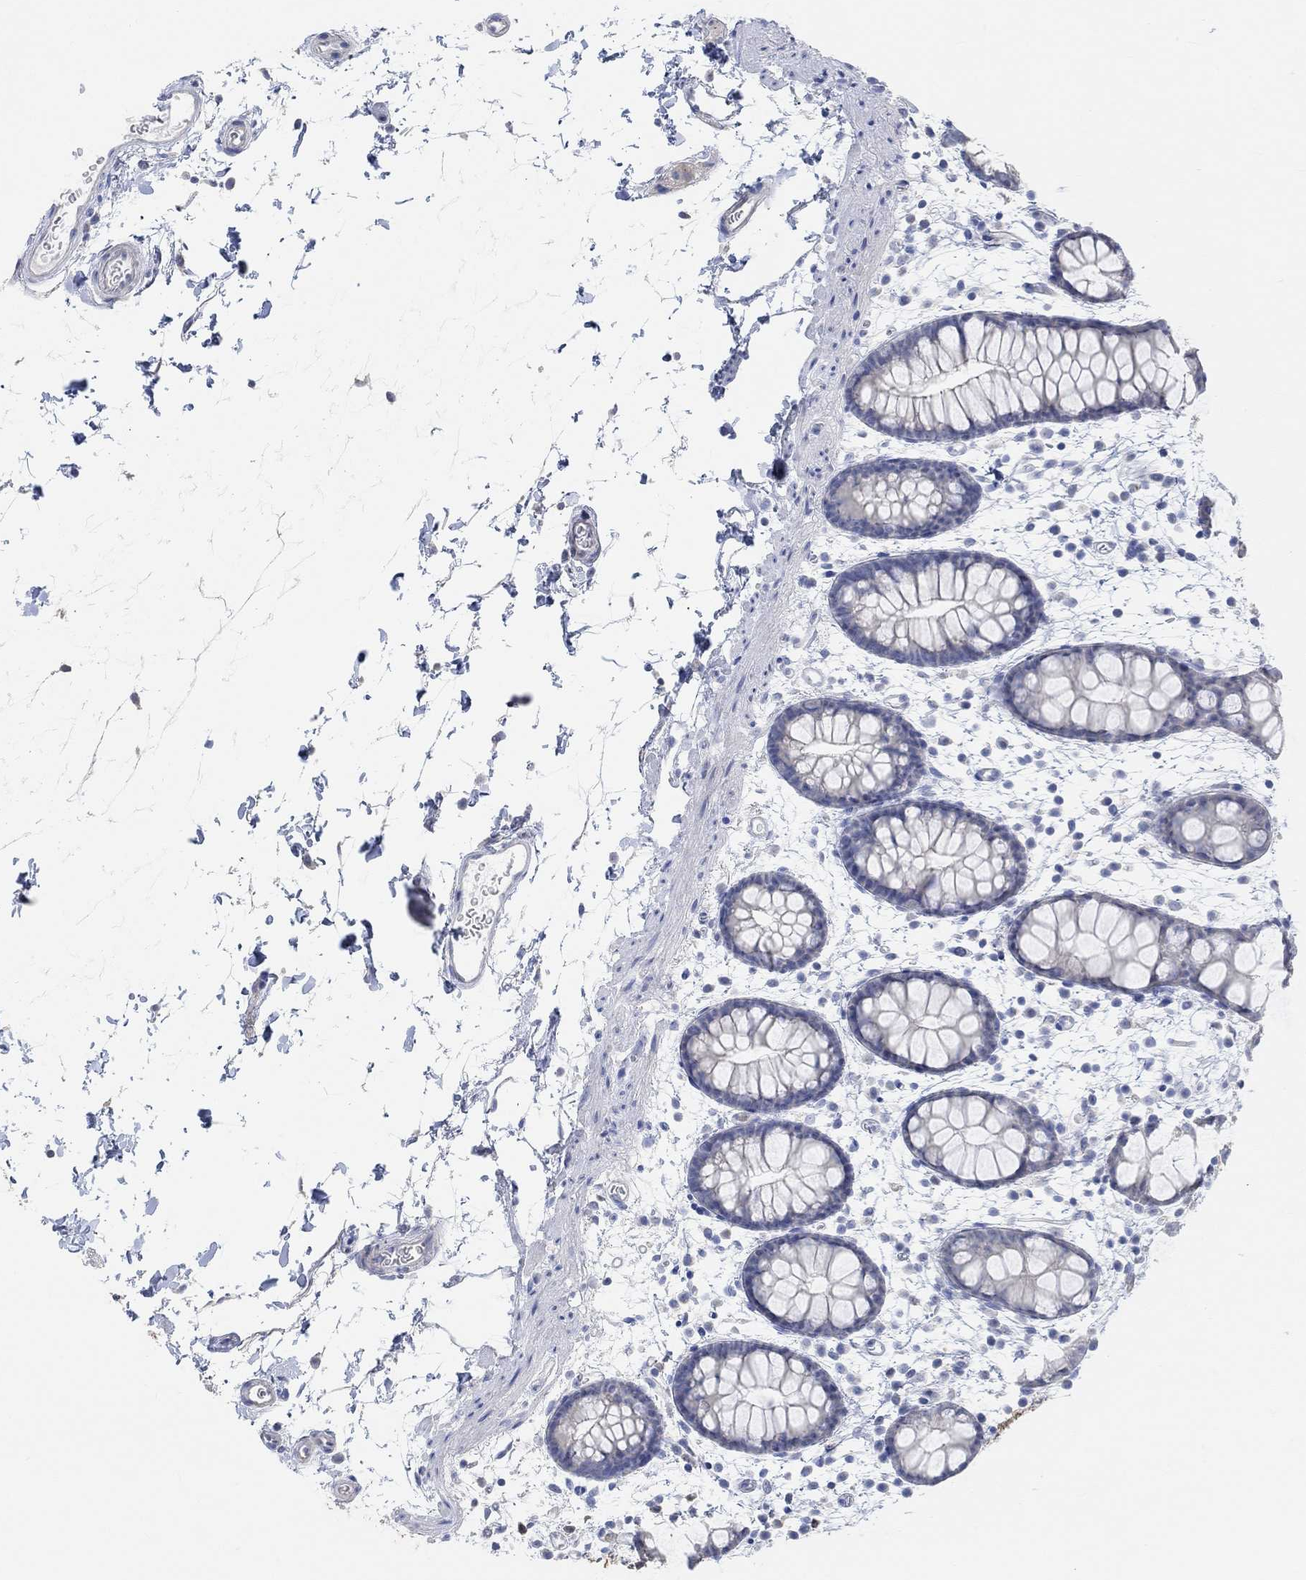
{"staining": {"intensity": "negative", "quantity": "none", "location": "none"}, "tissue": "rectum", "cell_type": "Glandular cells", "image_type": "normal", "snomed": [{"axis": "morphology", "description": "Normal tissue, NOS"}, {"axis": "topography", "description": "Rectum"}], "caption": "Histopathology image shows no significant protein staining in glandular cells of normal rectum. The staining is performed using DAB brown chromogen with nuclei counter-stained in using hematoxylin.", "gene": "NLRP14", "patient": {"sex": "male", "age": 57}}